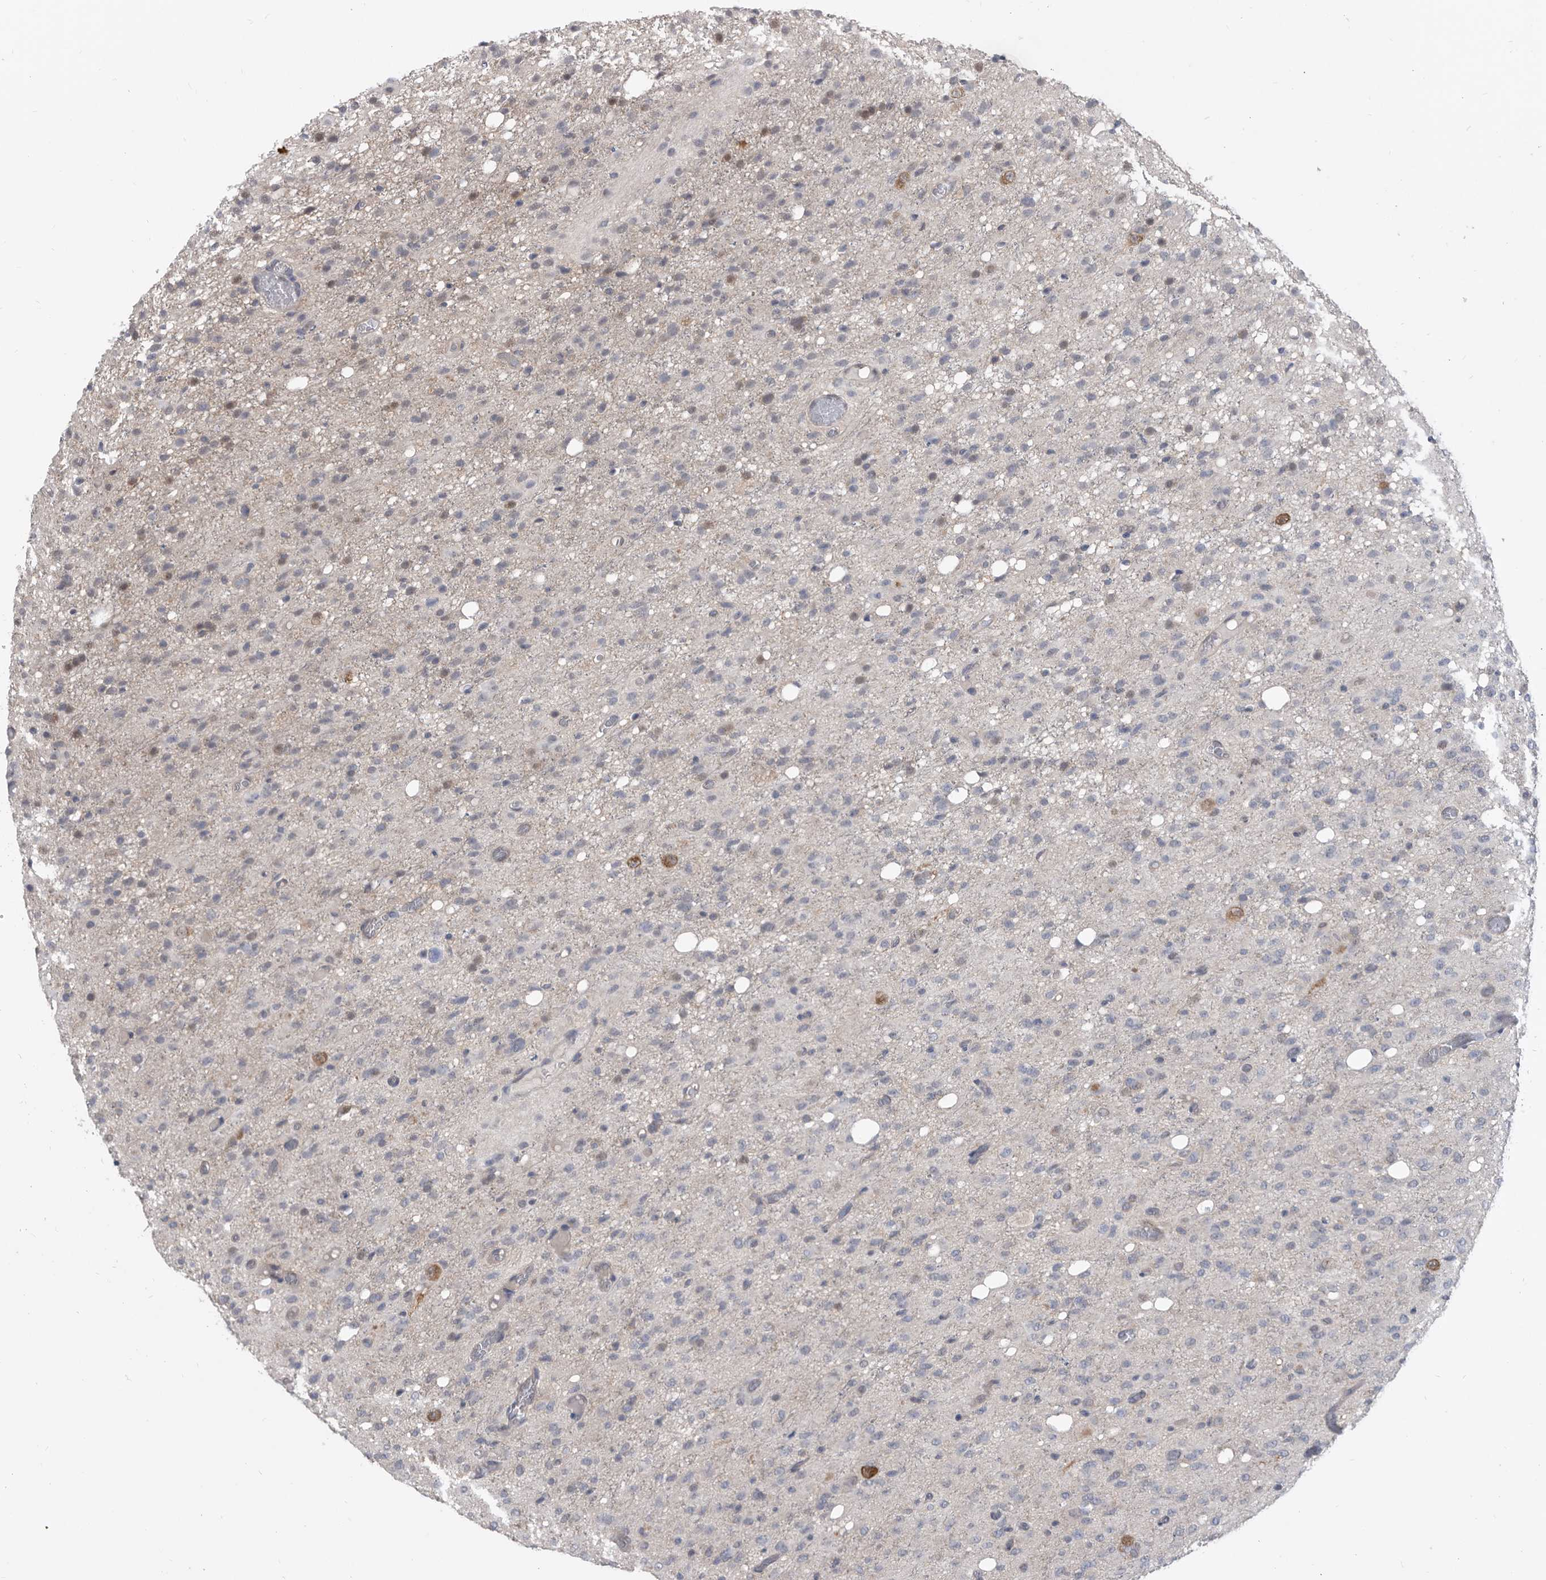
{"staining": {"intensity": "negative", "quantity": "none", "location": "none"}, "tissue": "glioma", "cell_type": "Tumor cells", "image_type": "cancer", "snomed": [{"axis": "morphology", "description": "Glioma, malignant, High grade"}, {"axis": "topography", "description": "Brain"}], "caption": "DAB immunohistochemical staining of malignant glioma (high-grade) reveals no significant expression in tumor cells.", "gene": "CCT4", "patient": {"sex": "female", "age": 59}}